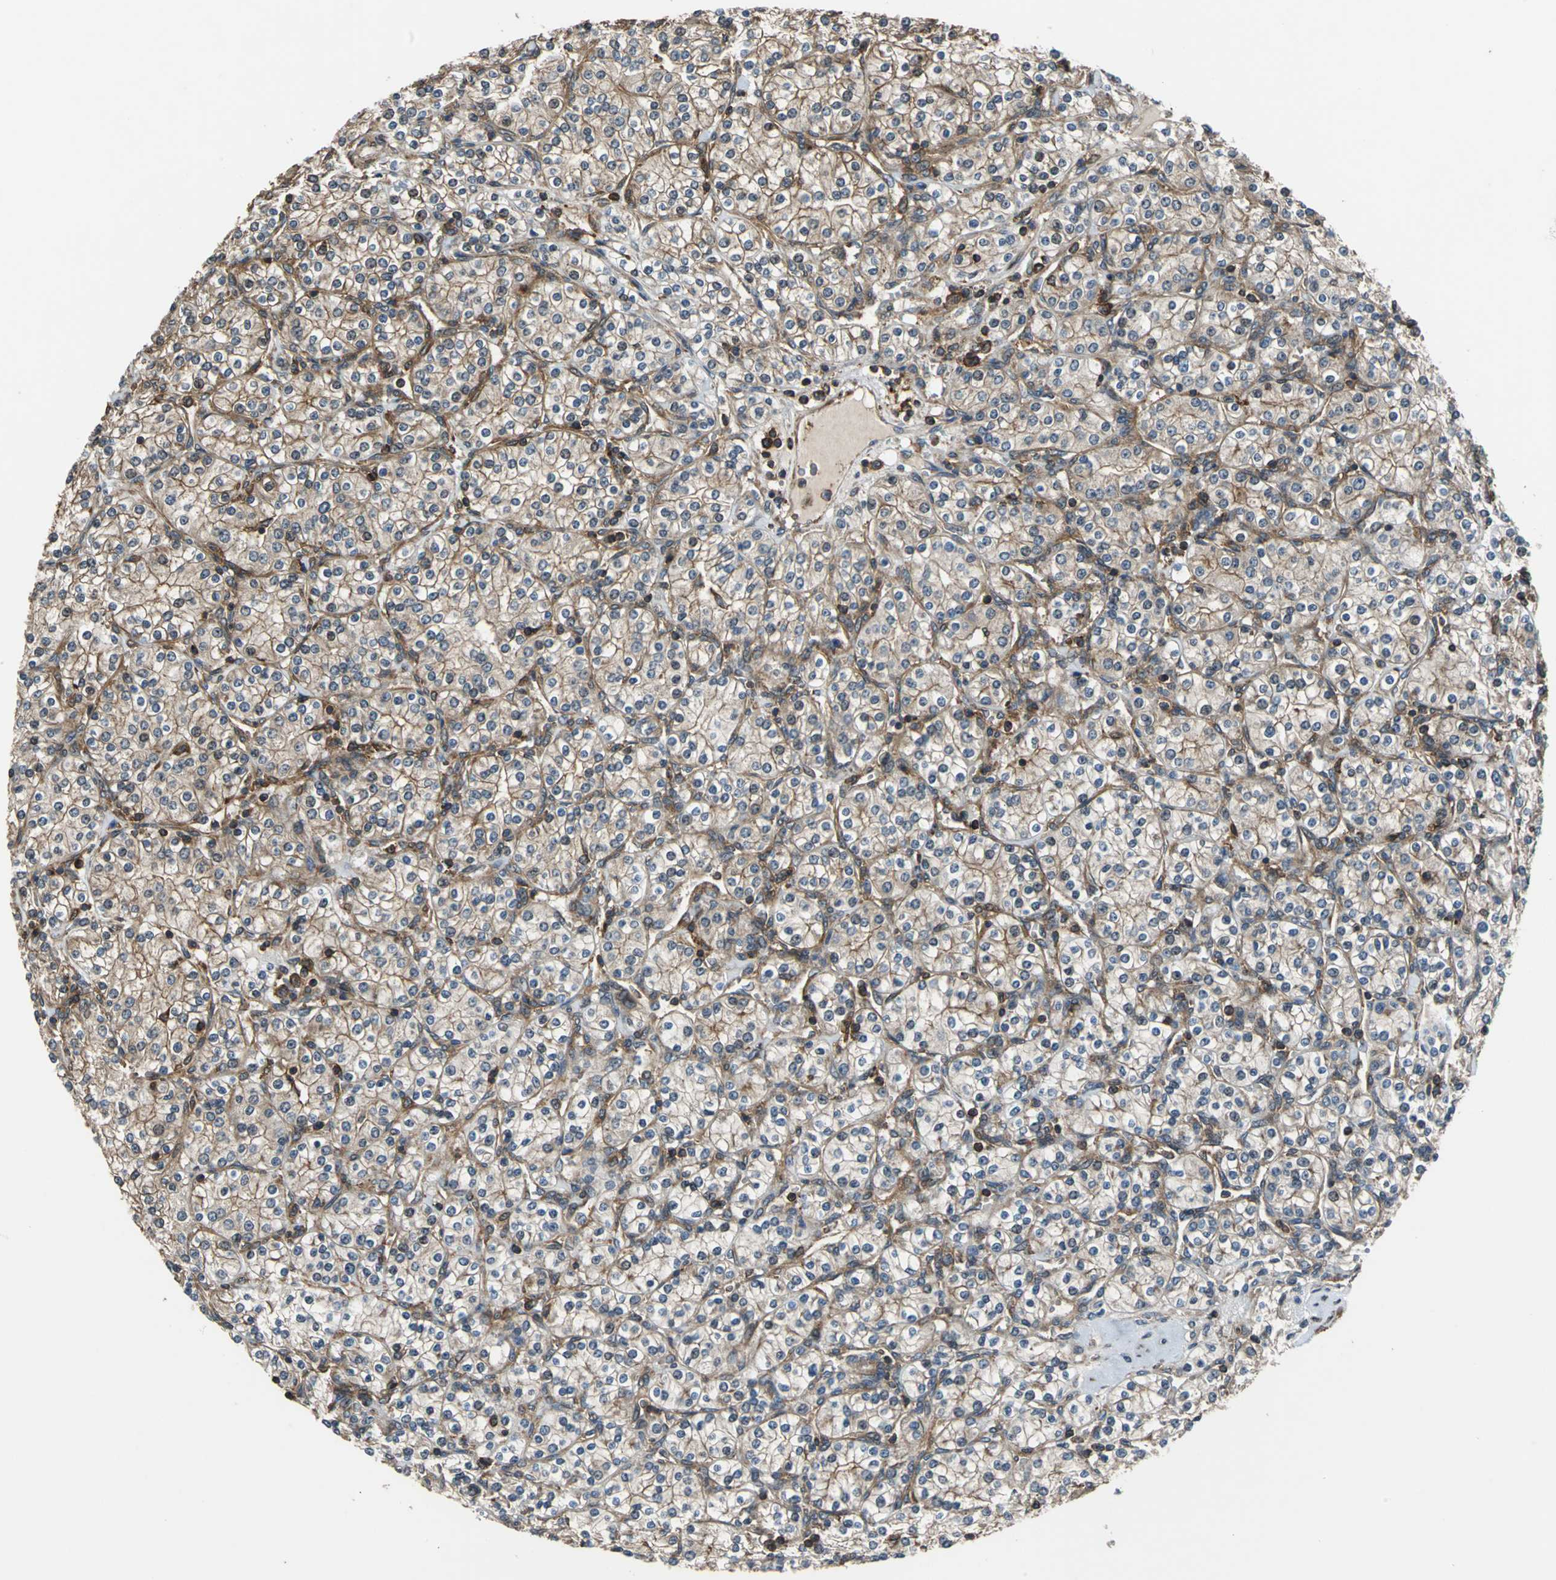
{"staining": {"intensity": "moderate", "quantity": ">75%", "location": "cytoplasmic/membranous"}, "tissue": "renal cancer", "cell_type": "Tumor cells", "image_type": "cancer", "snomed": [{"axis": "morphology", "description": "Adenocarcinoma, NOS"}, {"axis": "topography", "description": "Kidney"}], "caption": "Immunohistochemistry (IHC) (DAB) staining of human renal cancer demonstrates moderate cytoplasmic/membranous protein positivity in approximately >75% of tumor cells.", "gene": "PARVA", "patient": {"sex": "male", "age": 77}}